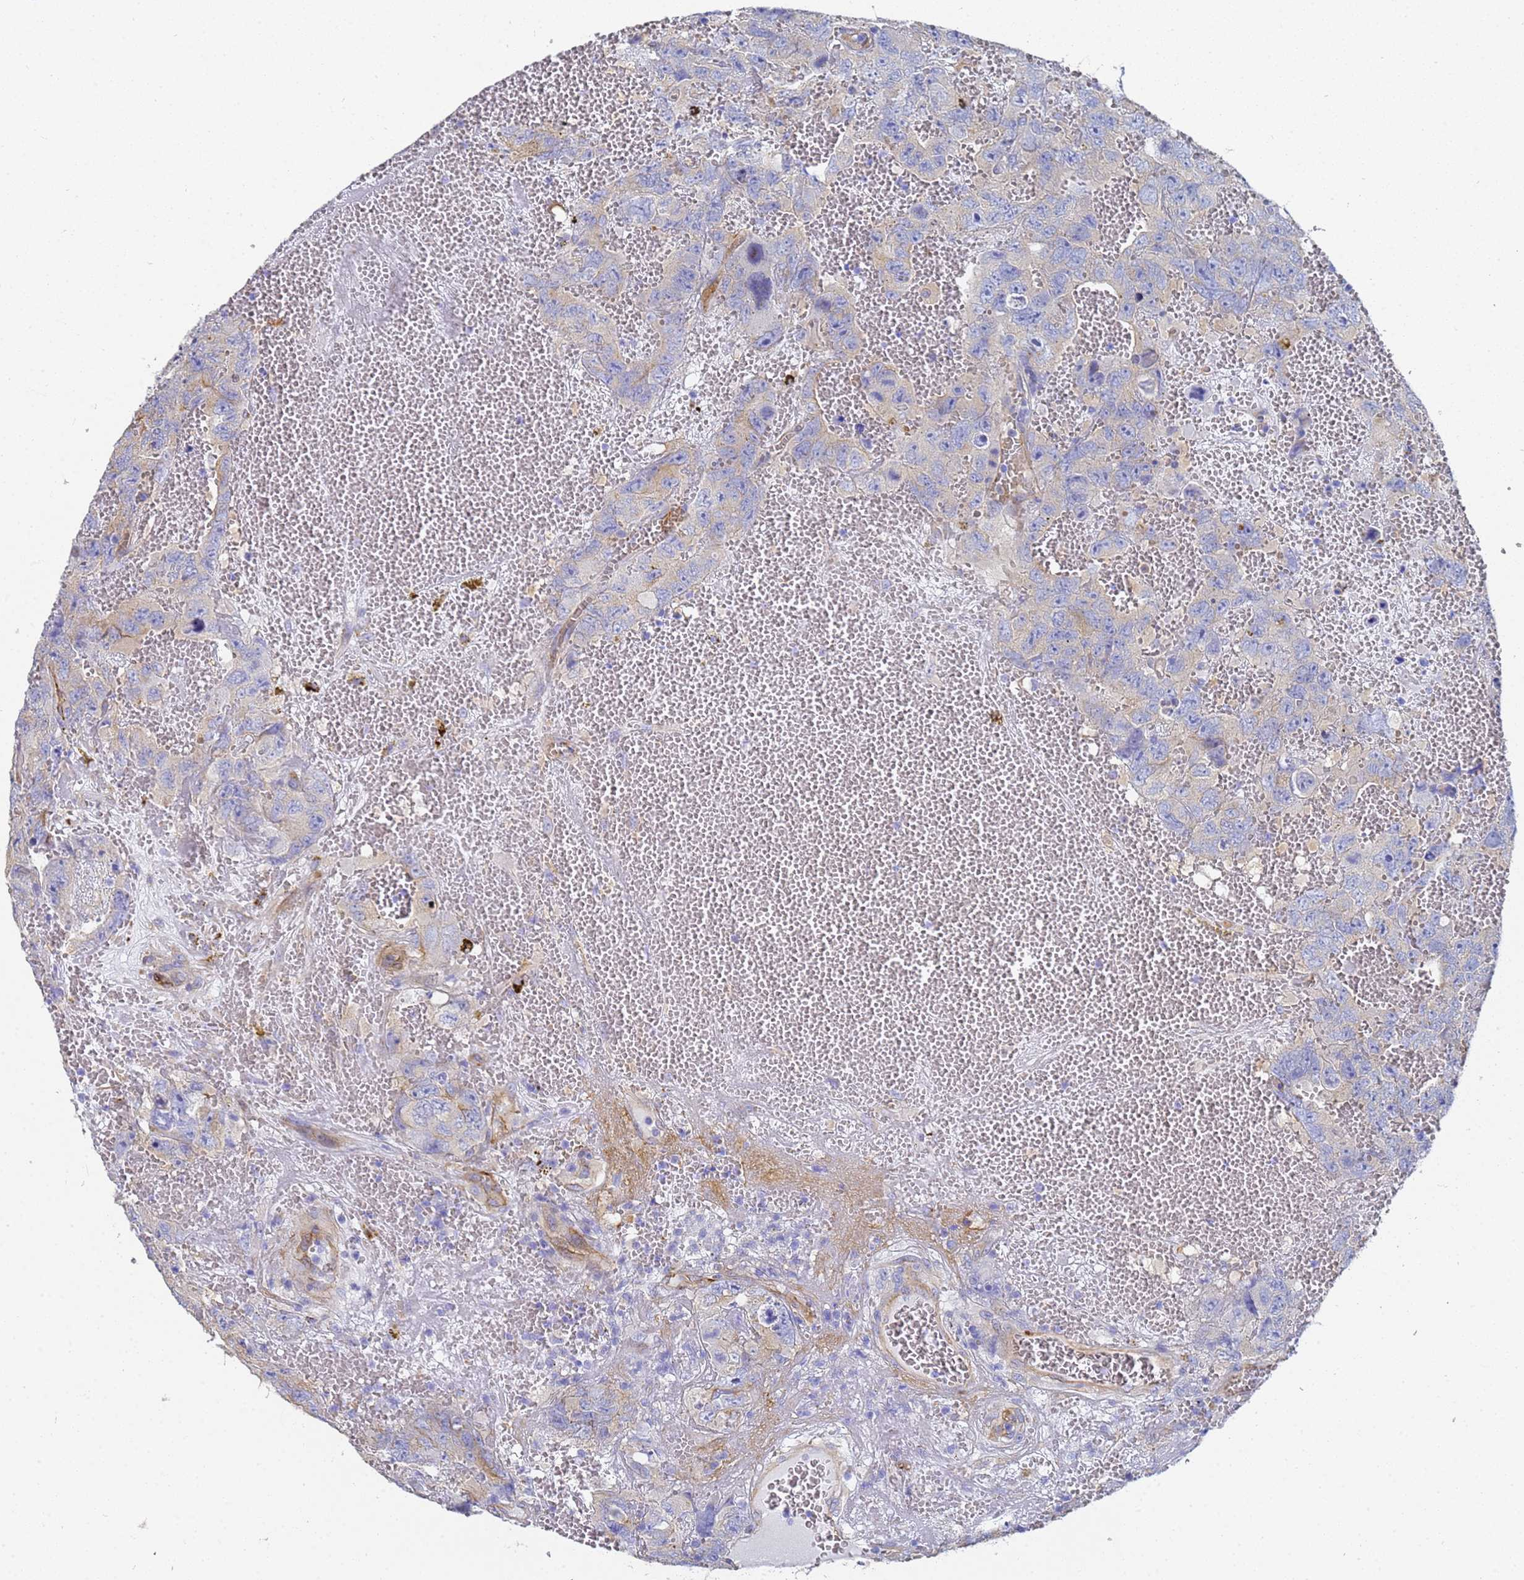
{"staining": {"intensity": "weak", "quantity": "<25%", "location": "cytoplasmic/membranous"}, "tissue": "testis cancer", "cell_type": "Tumor cells", "image_type": "cancer", "snomed": [{"axis": "morphology", "description": "Carcinoma, Embryonal, NOS"}, {"axis": "topography", "description": "Testis"}], "caption": "Tumor cells are negative for protein expression in human testis cancer.", "gene": "TUBB1", "patient": {"sex": "male", "age": 45}}